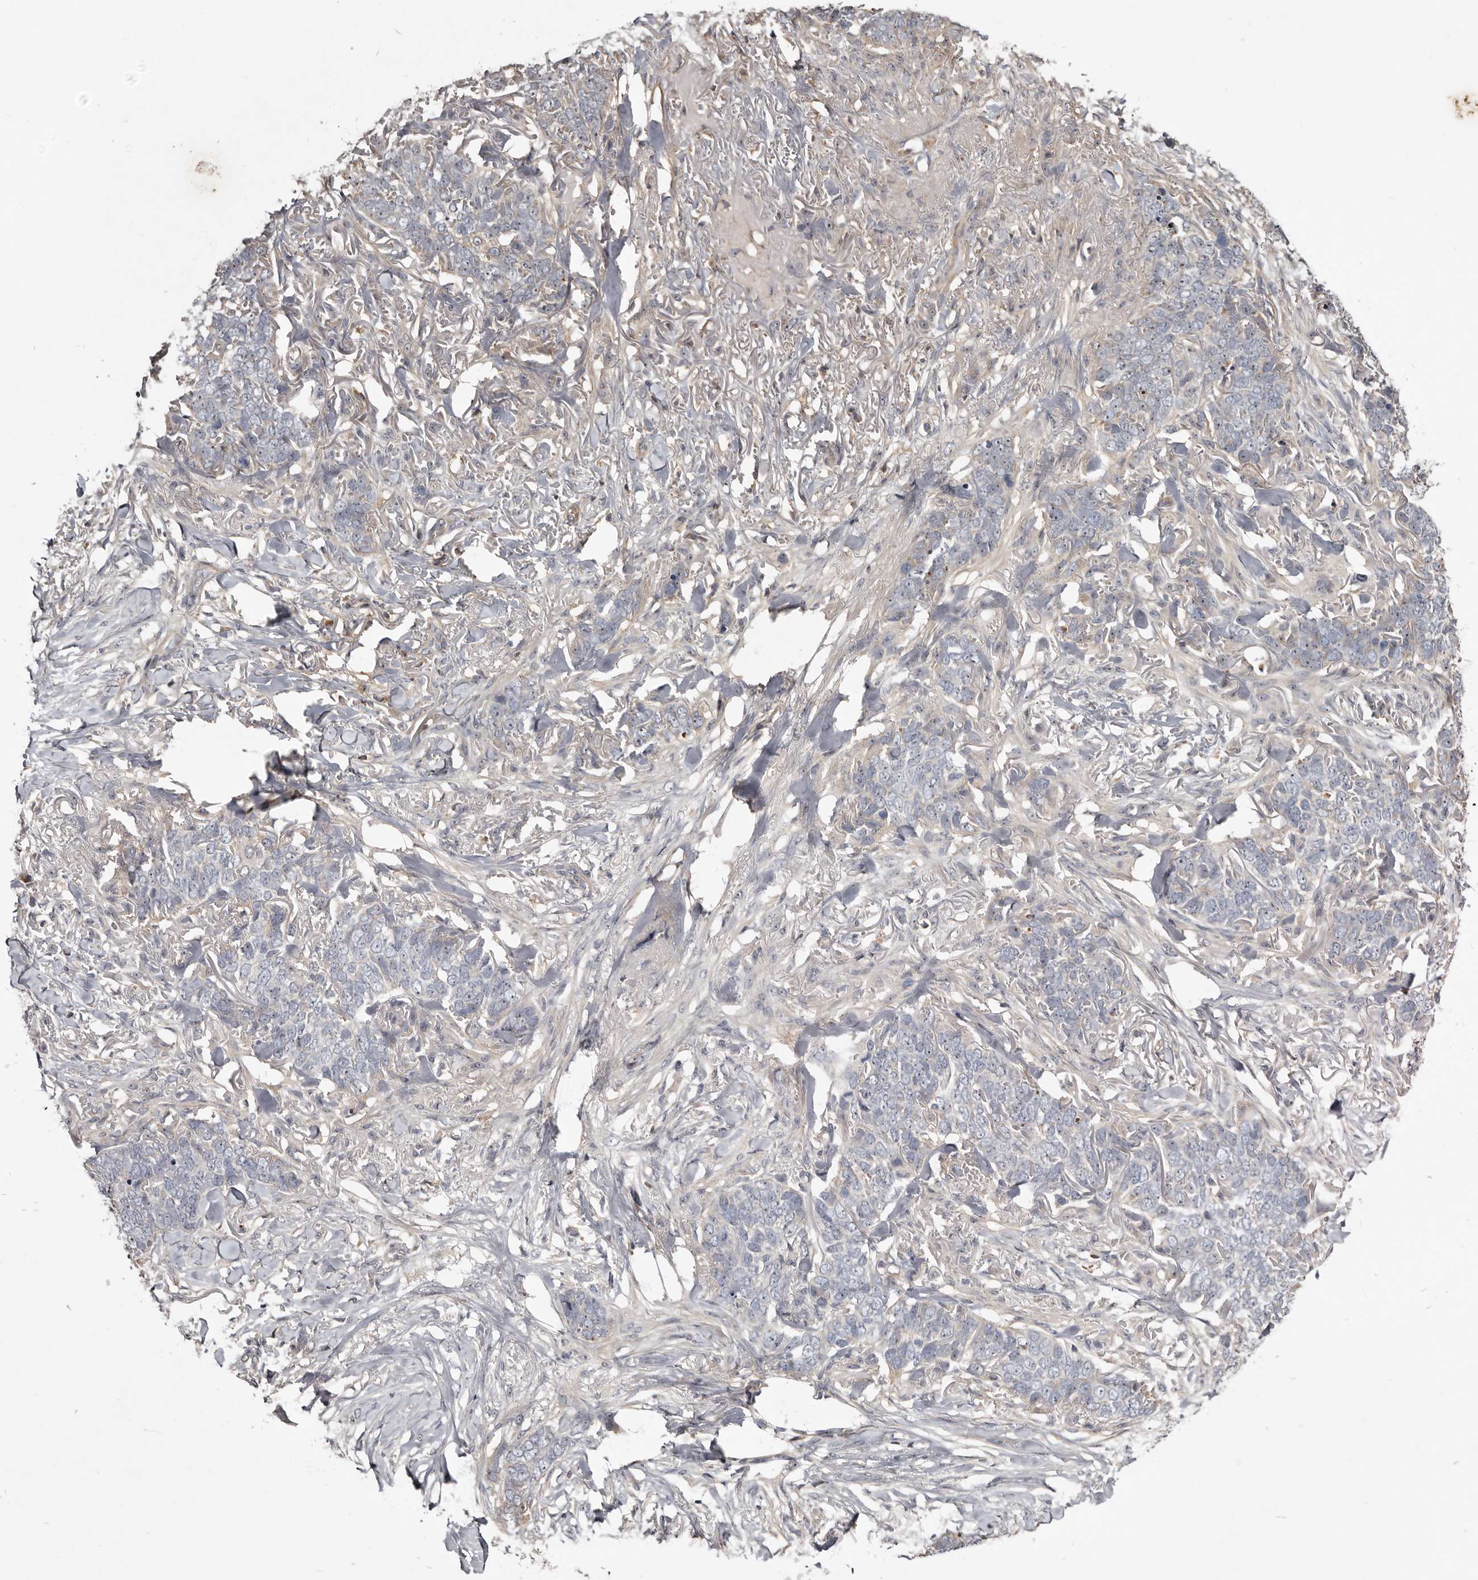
{"staining": {"intensity": "negative", "quantity": "none", "location": "none"}, "tissue": "skin cancer", "cell_type": "Tumor cells", "image_type": "cancer", "snomed": [{"axis": "morphology", "description": "Normal tissue, NOS"}, {"axis": "morphology", "description": "Basal cell carcinoma"}, {"axis": "topography", "description": "Skin"}], "caption": "Human skin basal cell carcinoma stained for a protein using IHC displays no expression in tumor cells.", "gene": "TTC39A", "patient": {"sex": "male", "age": 77}}